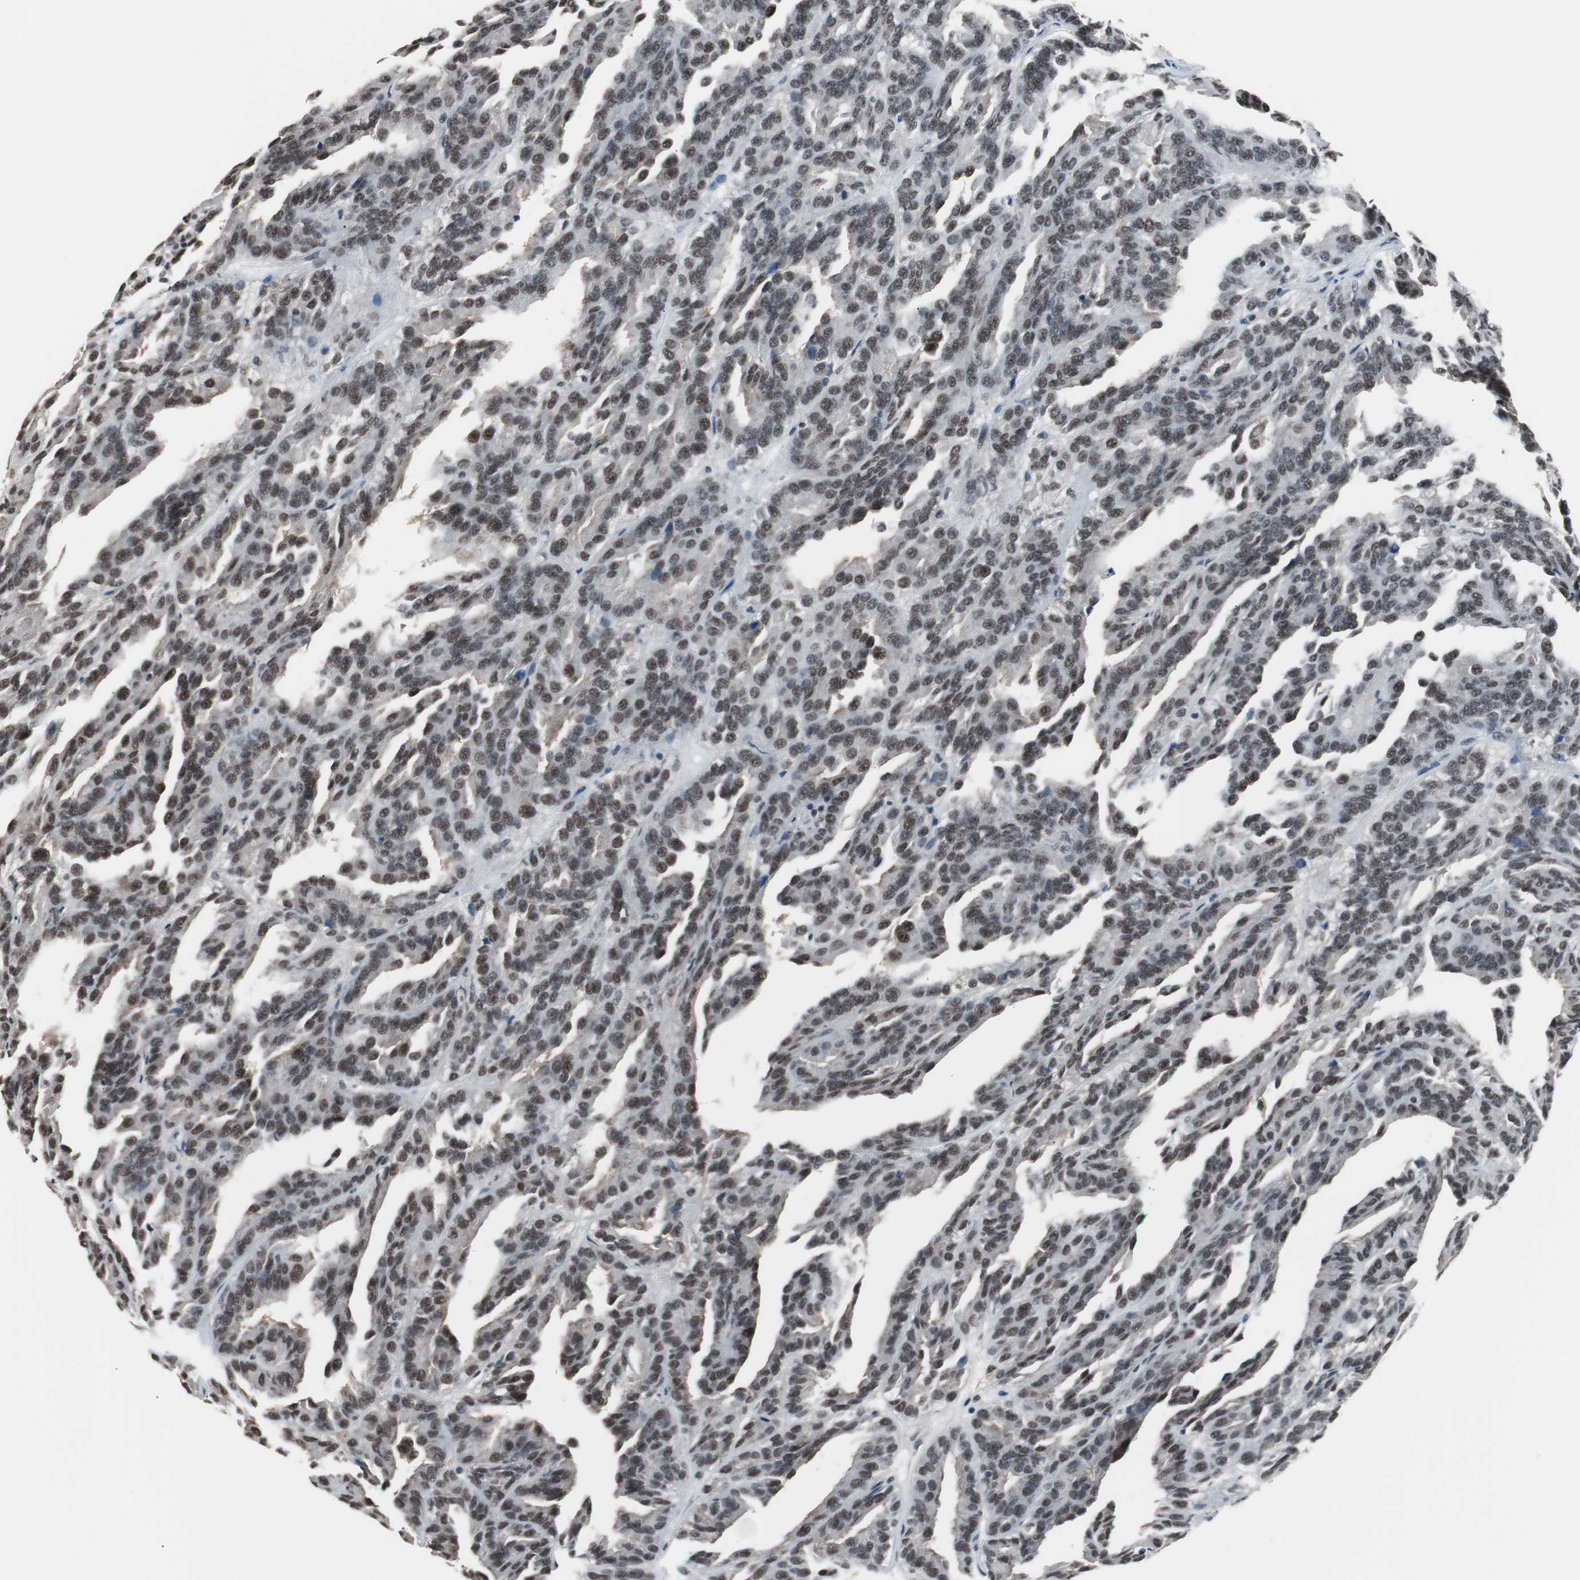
{"staining": {"intensity": "strong", "quantity": ">75%", "location": "nuclear"}, "tissue": "renal cancer", "cell_type": "Tumor cells", "image_type": "cancer", "snomed": [{"axis": "morphology", "description": "Adenocarcinoma, NOS"}, {"axis": "topography", "description": "Kidney"}], "caption": "Renal cancer (adenocarcinoma) tissue exhibits strong nuclear positivity in approximately >75% of tumor cells, visualized by immunohistochemistry.", "gene": "TAF7", "patient": {"sex": "male", "age": 46}}